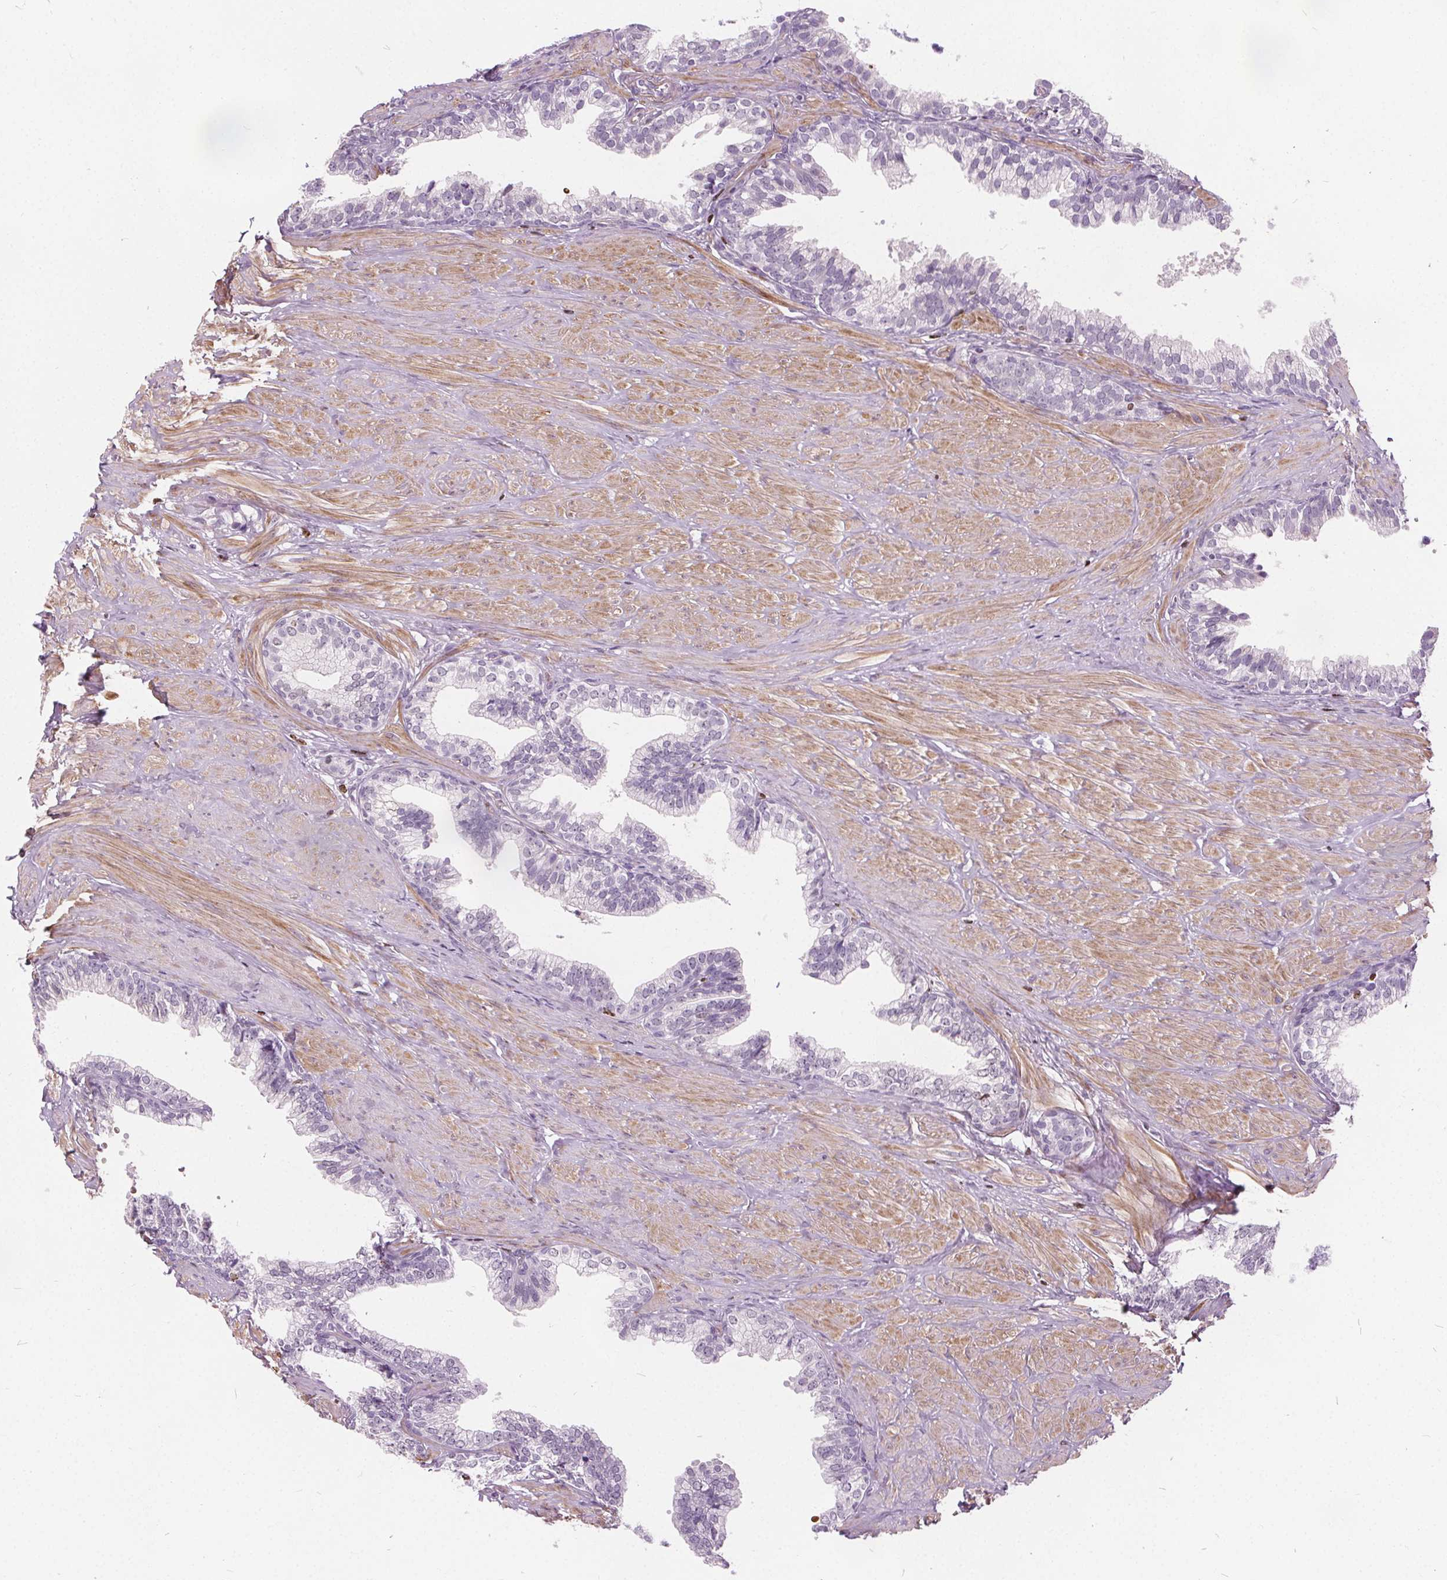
{"staining": {"intensity": "negative", "quantity": "none", "location": "none"}, "tissue": "prostate", "cell_type": "Glandular cells", "image_type": "normal", "snomed": [{"axis": "morphology", "description": "Normal tissue, NOS"}, {"axis": "topography", "description": "Prostate"}, {"axis": "topography", "description": "Peripheral nerve tissue"}], "caption": "The photomicrograph demonstrates no significant staining in glandular cells of prostate. (DAB immunohistochemistry with hematoxylin counter stain).", "gene": "ISLR2", "patient": {"sex": "male", "age": 55}}